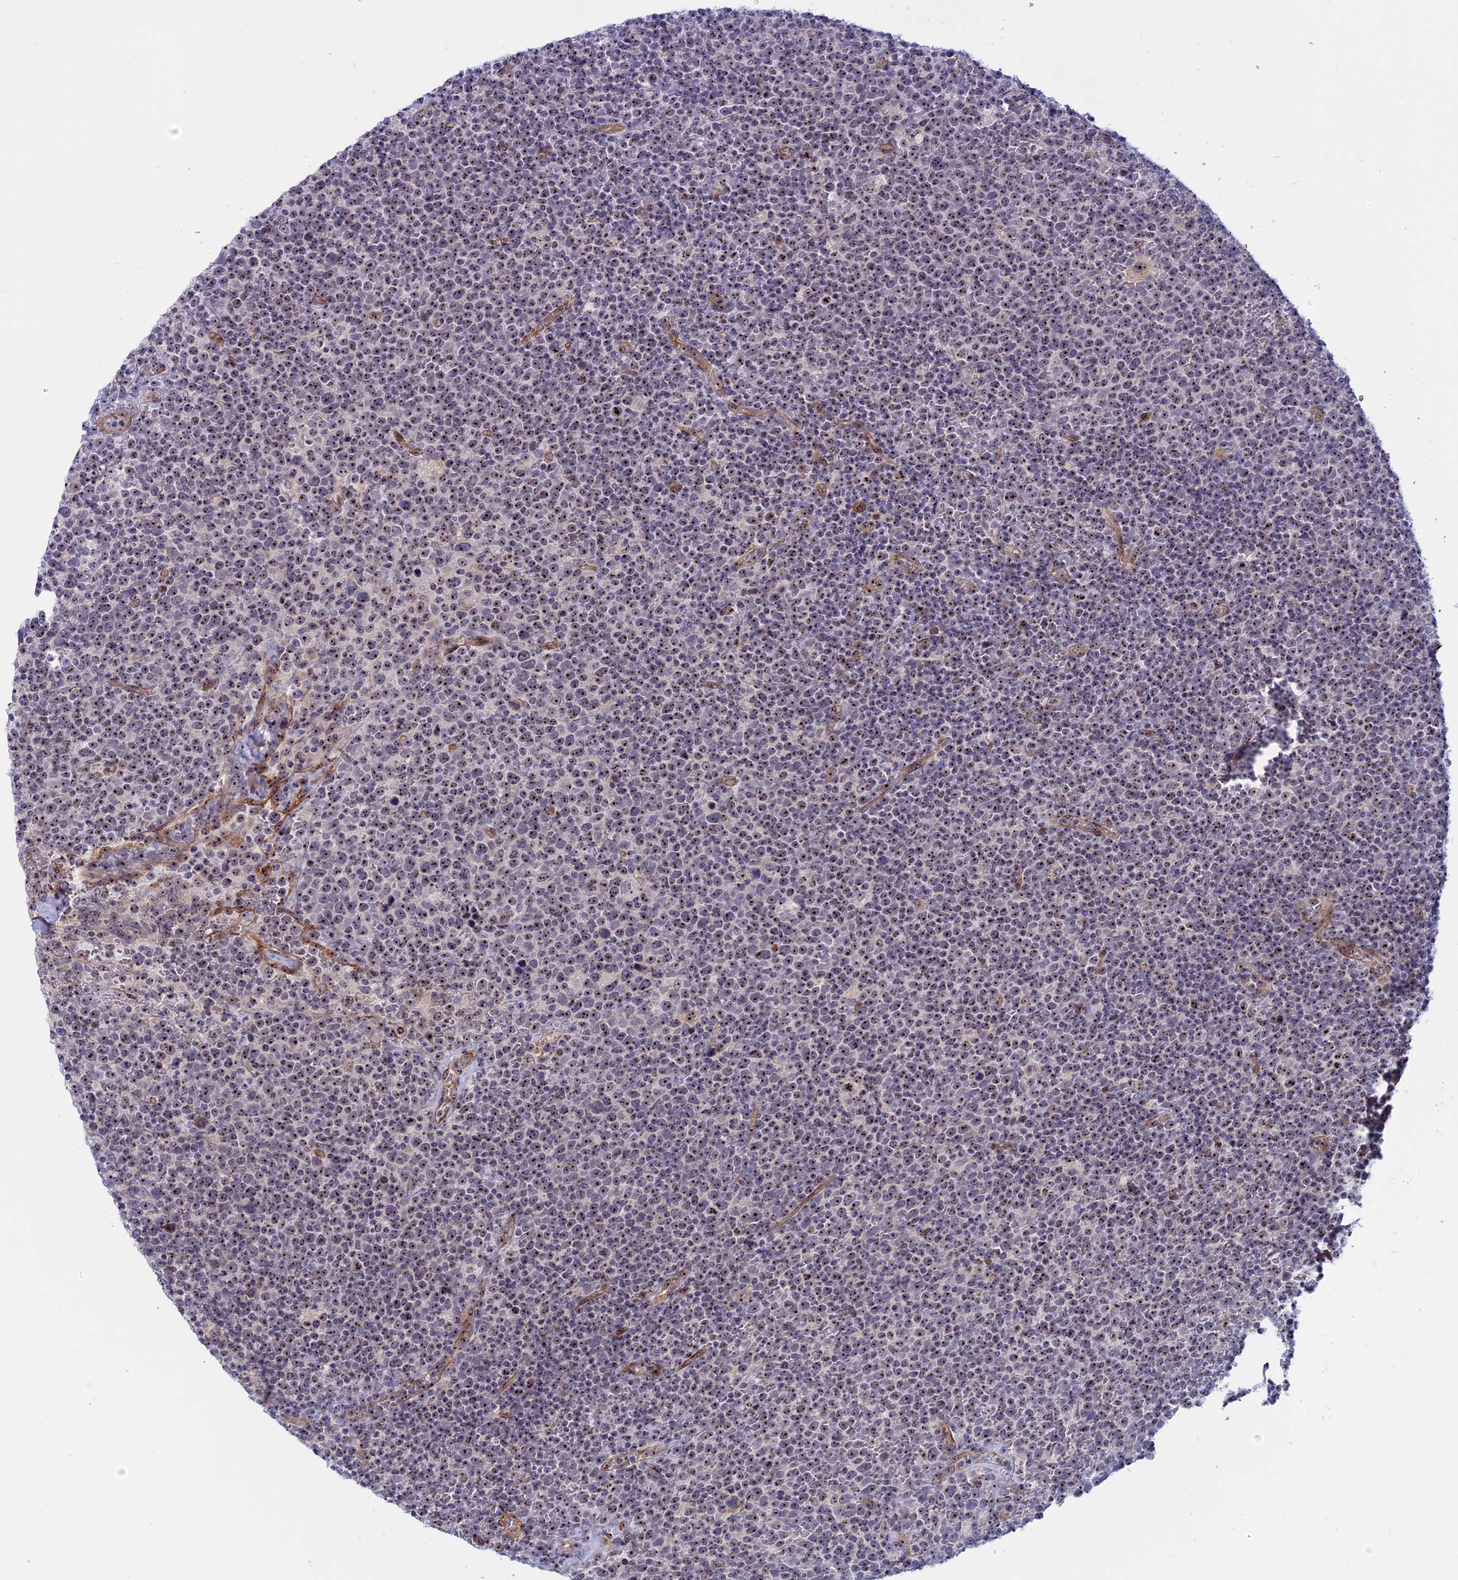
{"staining": {"intensity": "moderate", "quantity": ">75%", "location": "nuclear"}, "tissue": "lymphoma", "cell_type": "Tumor cells", "image_type": "cancer", "snomed": [{"axis": "morphology", "description": "Malignant lymphoma, non-Hodgkin's type, High grade"}, {"axis": "topography", "description": "Lymph node"}], "caption": "A photomicrograph of human lymphoma stained for a protein demonstrates moderate nuclear brown staining in tumor cells. (DAB IHC with brightfield microscopy, high magnification).", "gene": "DBNDD1", "patient": {"sex": "male", "age": 61}}